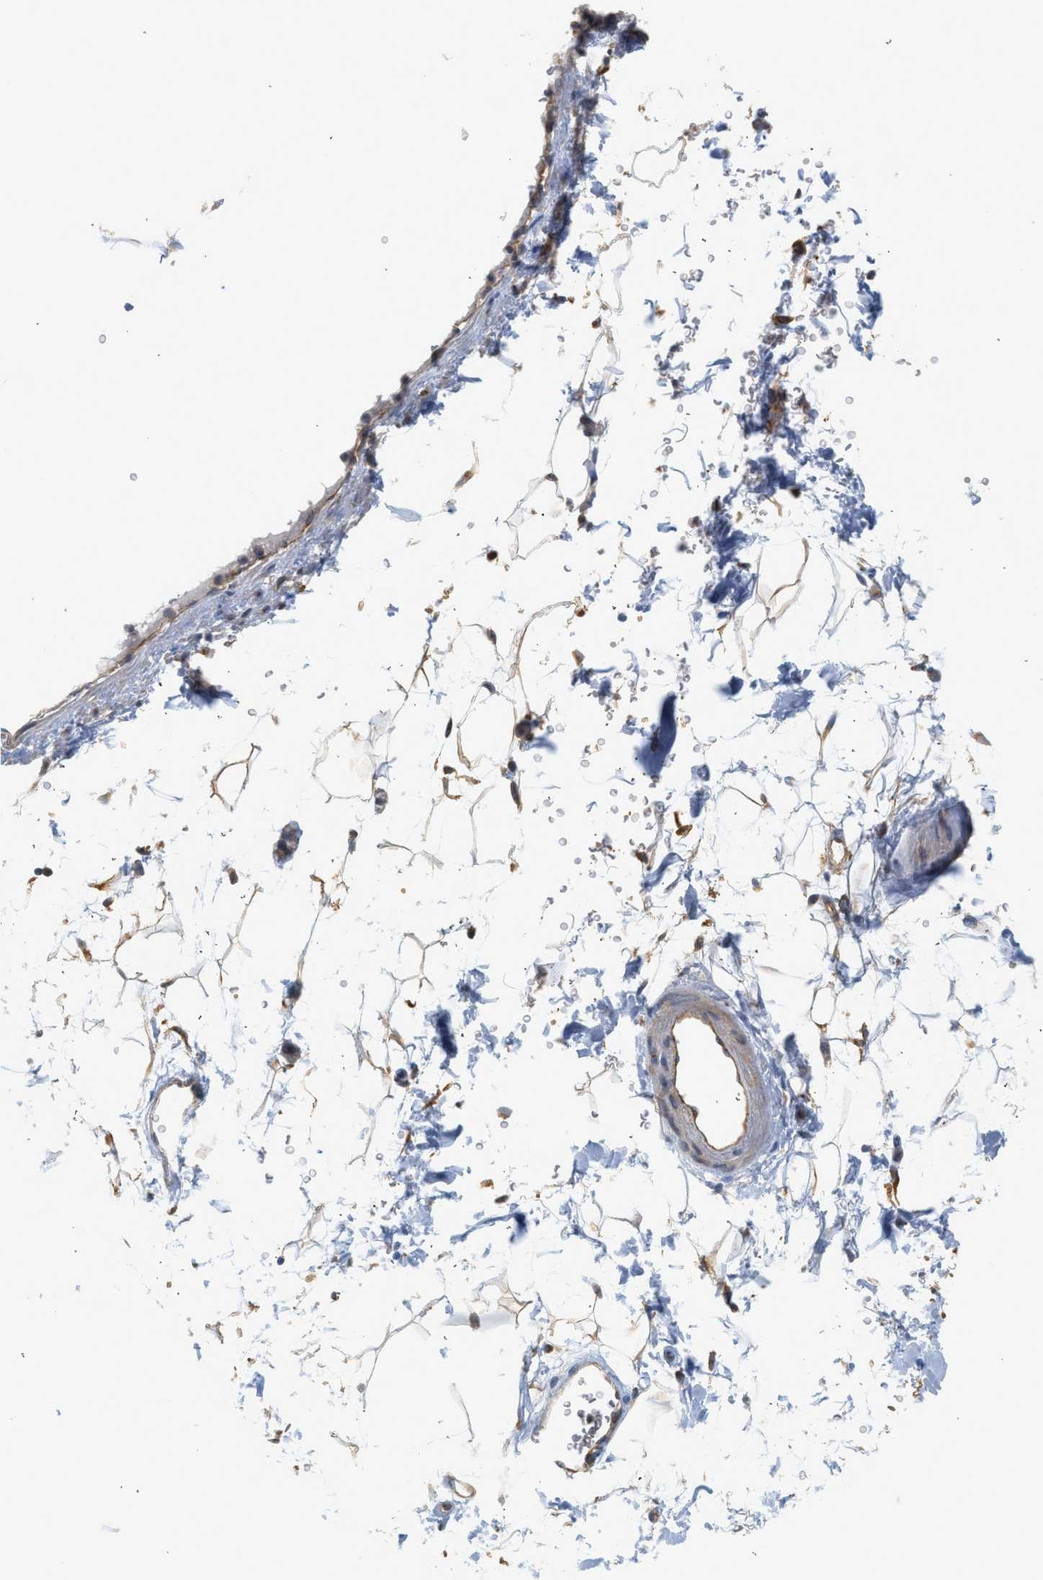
{"staining": {"intensity": "moderate", "quantity": "<25%", "location": "cytoplasmic/membranous"}, "tissue": "adipose tissue", "cell_type": "Adipocytes", "image_type": "normal", "snomed": [{"axis": "morphology", "description": "Normal tissue, NOS"}, {"axis": "topography", "description": "Soft tissue"}], "caption": "Adipocytes reveal moderate cytoplasmic/membranous positivity in about <25% of cells in benign adipose tissue.", "gene": "CTXN1", "patient": {"sex": "male", "age": 72}}